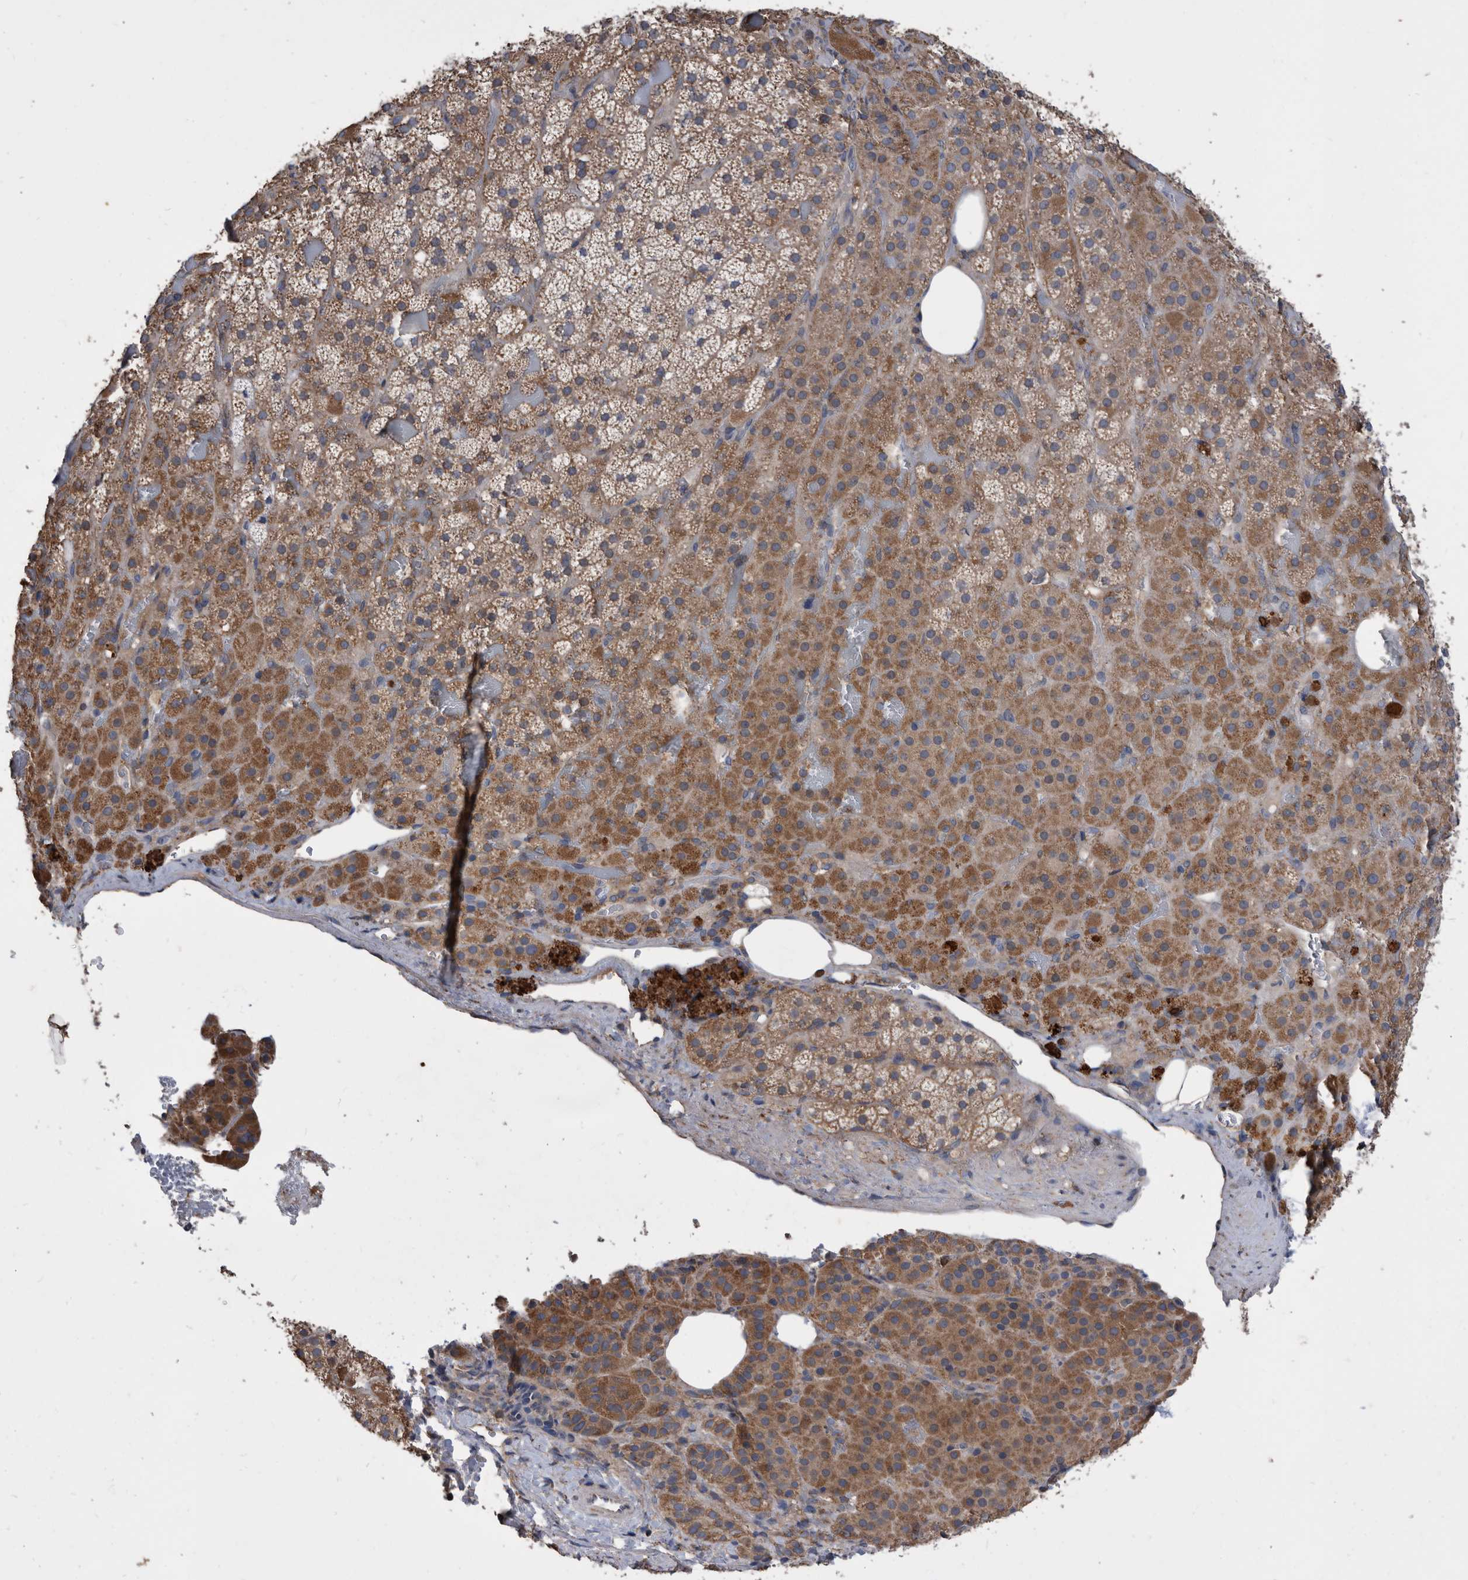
{"staining": {"intensity": "moderate", "quantity": ">75%", "location": "cytoplasmic/membranous"}, "tissue": "adrenal gland", "cell_type": "Glandular cells", "image_type": "normal", "snomed": [{"axis": "morphology", "description": "Normal tissue, NOS"}, {"axis": "topography", "description": "Adrenal gland"}], "caption": "Adrenal gland stained with DAB immunohistochemistry (IHC) displays medium levels of moderate cytoplasmic/membranous expression in about >75% of glandular cells.", "gene": "NRBP1", "patient": {"sex": "female", "age": 59}}